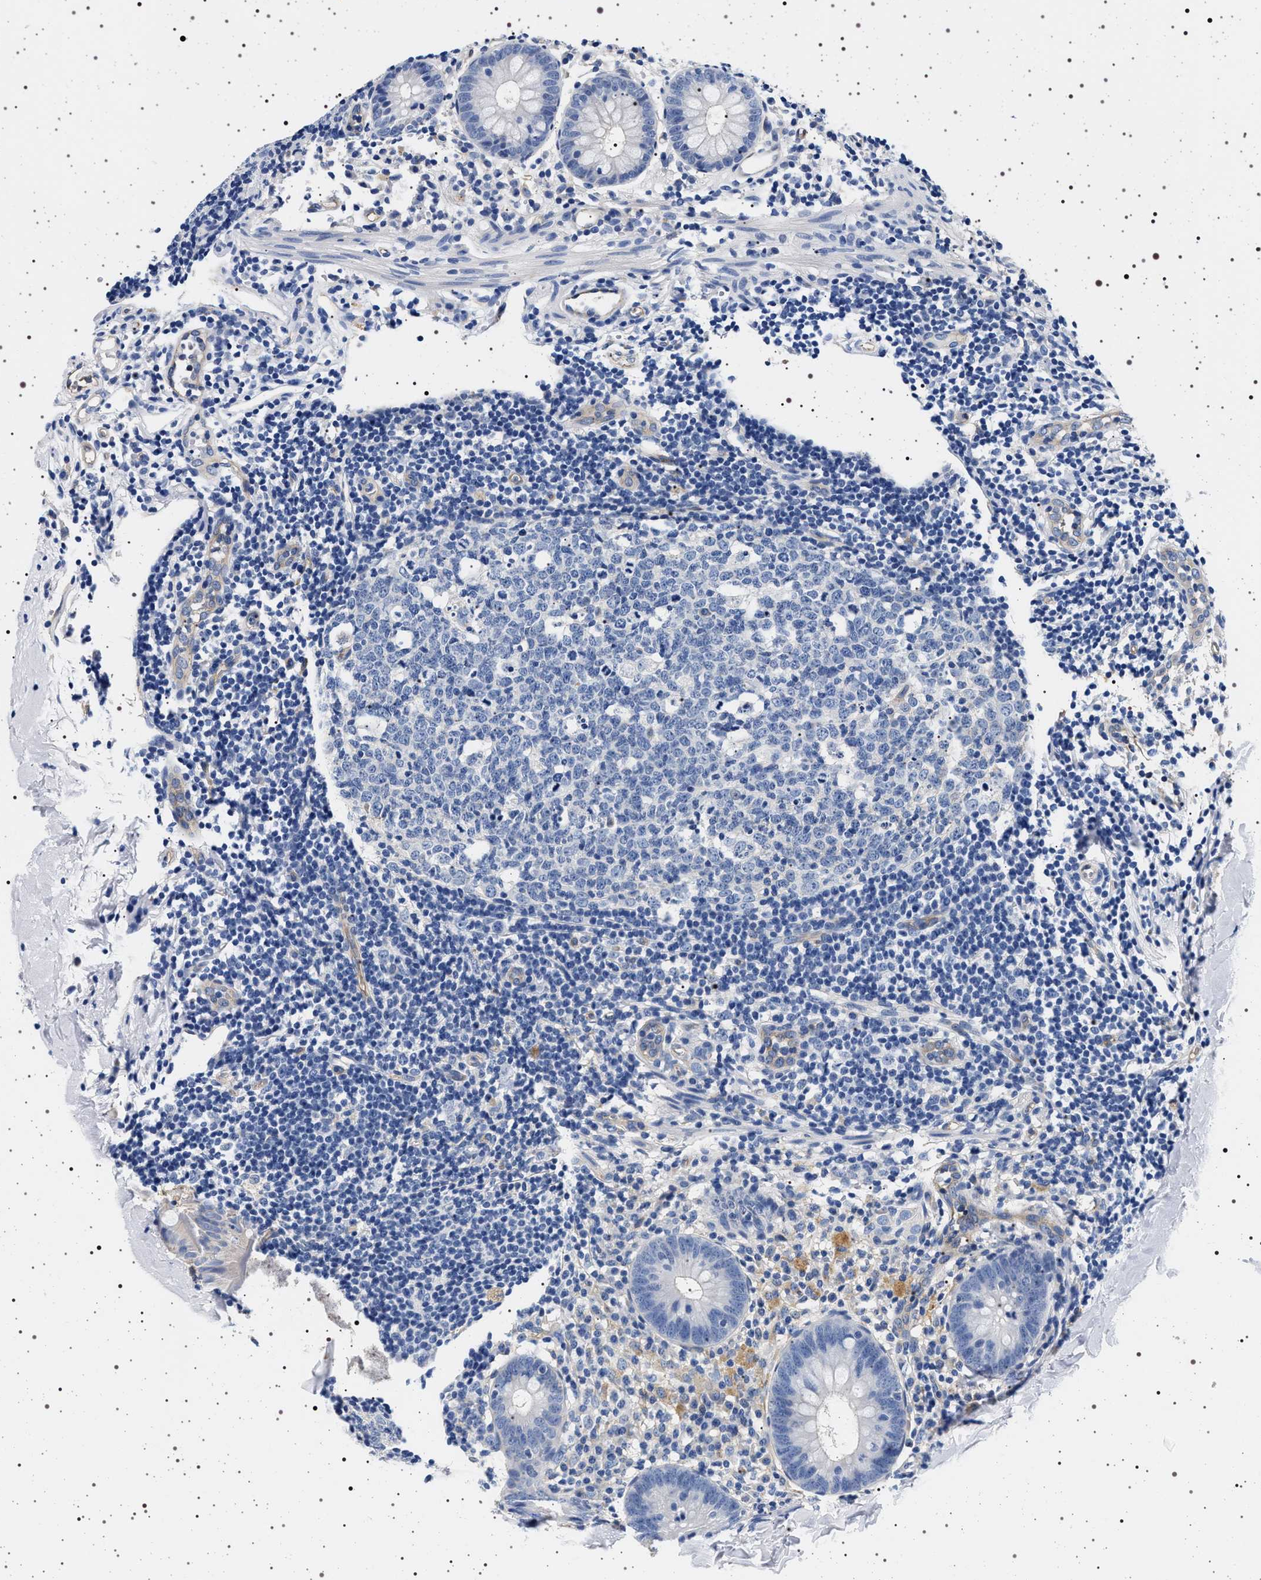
{"staining": {"intensity": "negative", "quantity": "none", "location": "none"}, "tissue": "appendix", "cell_type": "Glandular cells", "image_type": "normal", "snomed": [{"axis": "morphology", "description": "Normal tissue, NOS"}, {"axis": "topography", "description": "Appendix"}], "caption": "Immunohistochemistry (IHC) of normal human appendix exhibits no positivity in glandular cells.", "gene": "HSD17B1", "patient": {"sex": "female", "age": 20}}